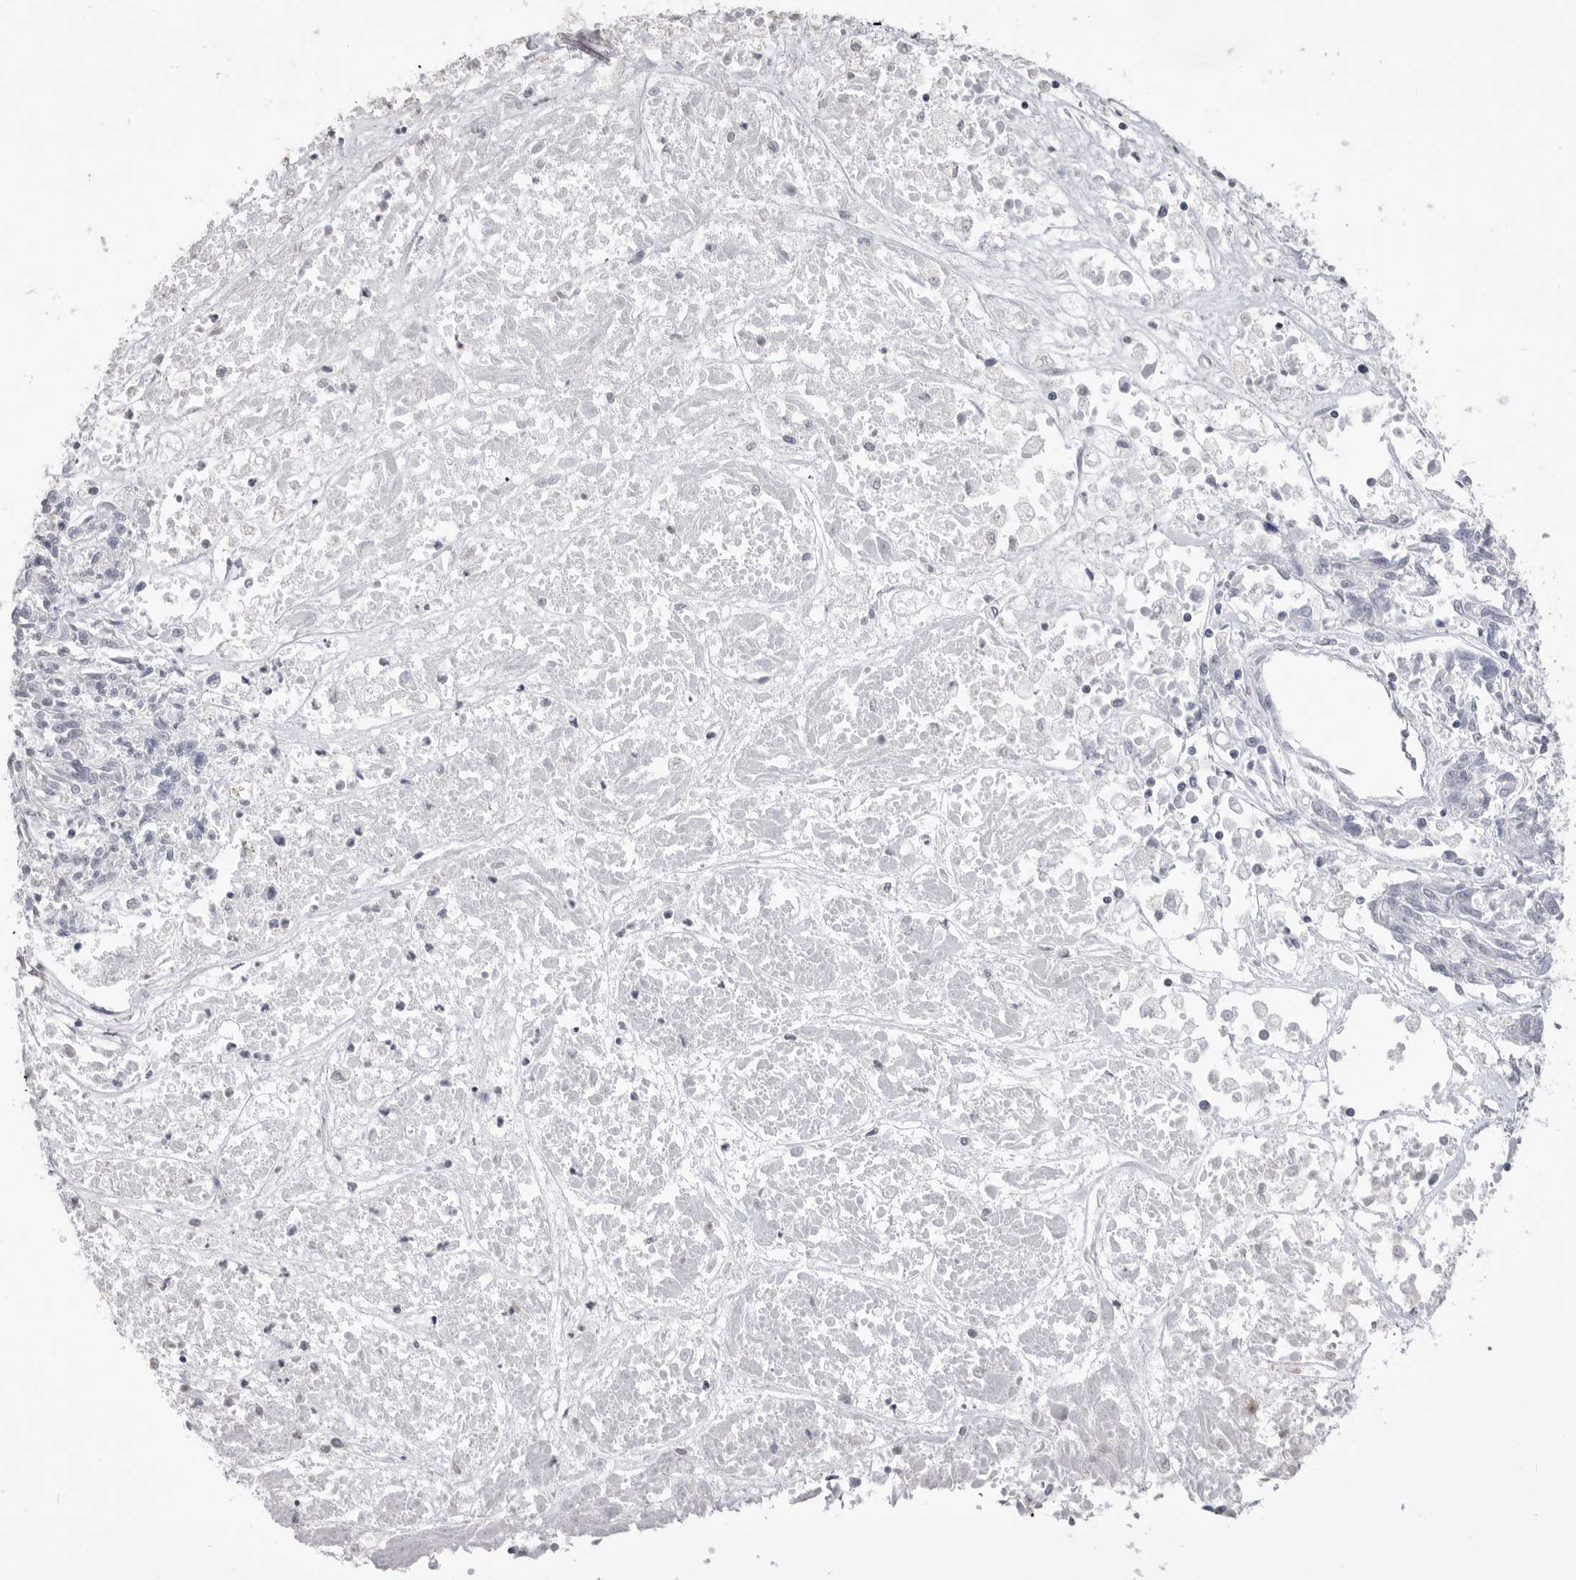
{"staining": {"intensity": "negative", "quantity": "none", "location": "none"}, "tissue": "melanoma", "cell_type": "Tumor cells", "image_type": "cancer", "snomed": [{"axis": "morphology", "description": "Malignant melanoma, NOS"}, {"axis": "topography", "description": "Skin"}], "caption": "IHC of melanoma reveals no staining in tumor cells.", "gene": "ICAM5", "patient": {"sex": "male", "age": 53}}